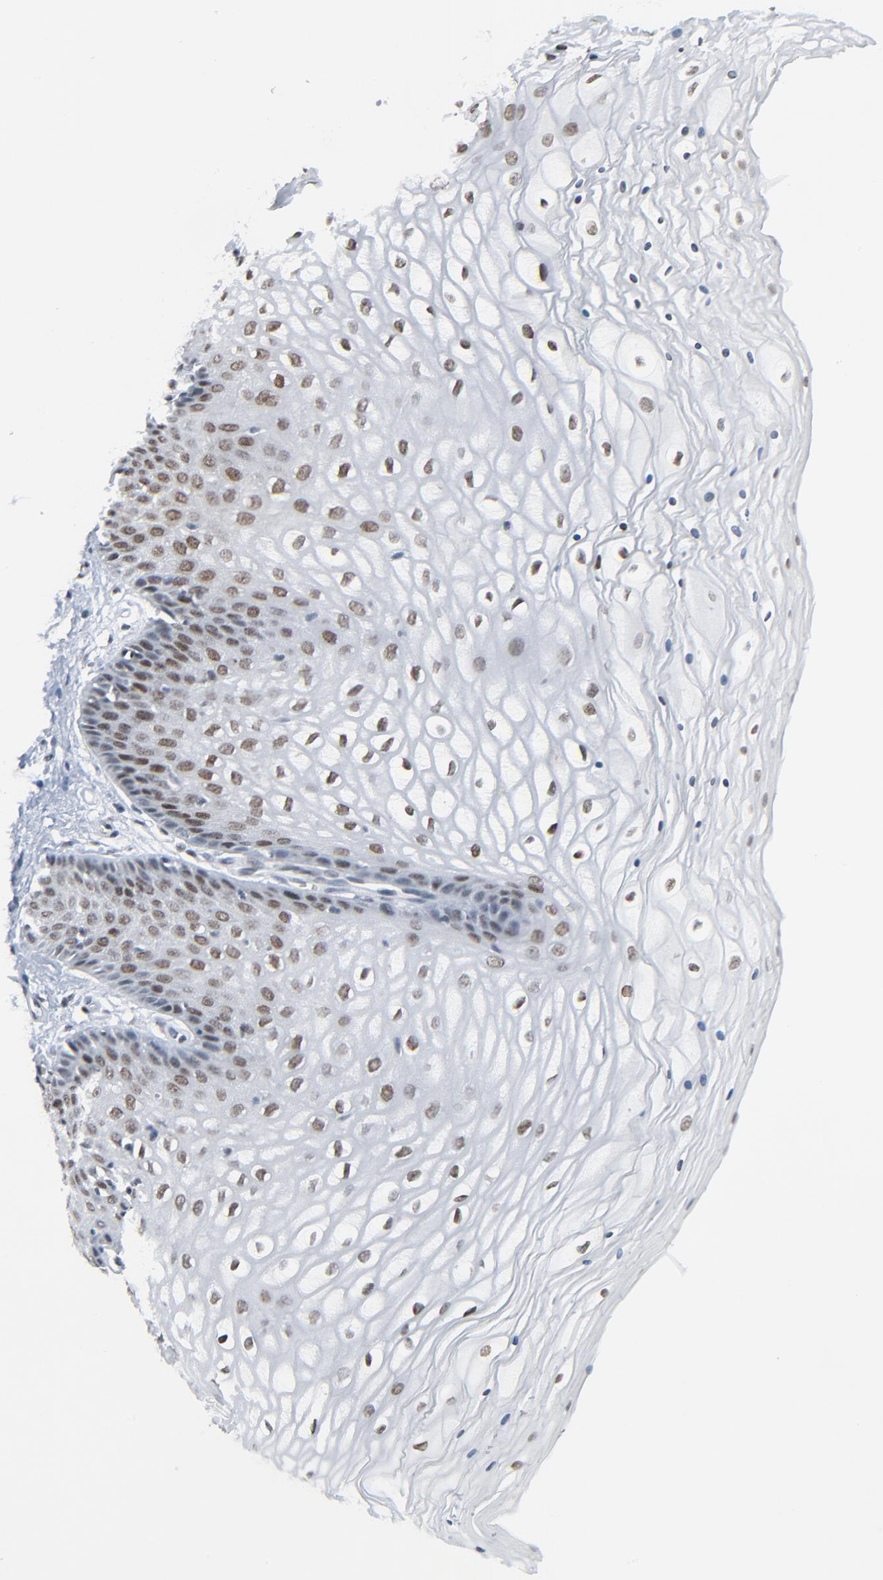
{"staining": {"intensity": "moderate", "quantity": ">75%", "location": "nuclear"}, "tissue": "vagina", "cell_type": "Squamous epithelial cells", "image_type": "normal", "snomed": [{"axis": "morphology", "description": "Normal tissue, NOS"}, {"axis": "topography", "description": "Vagina"}], "caption": "IHC of unremarkable vagina demonstrates medium levels of moderate nuclear positivity in about >75% of squamous epithelial cells.", "gene": "FBXO28", "patient": {"sex": "female", "age": 34}}